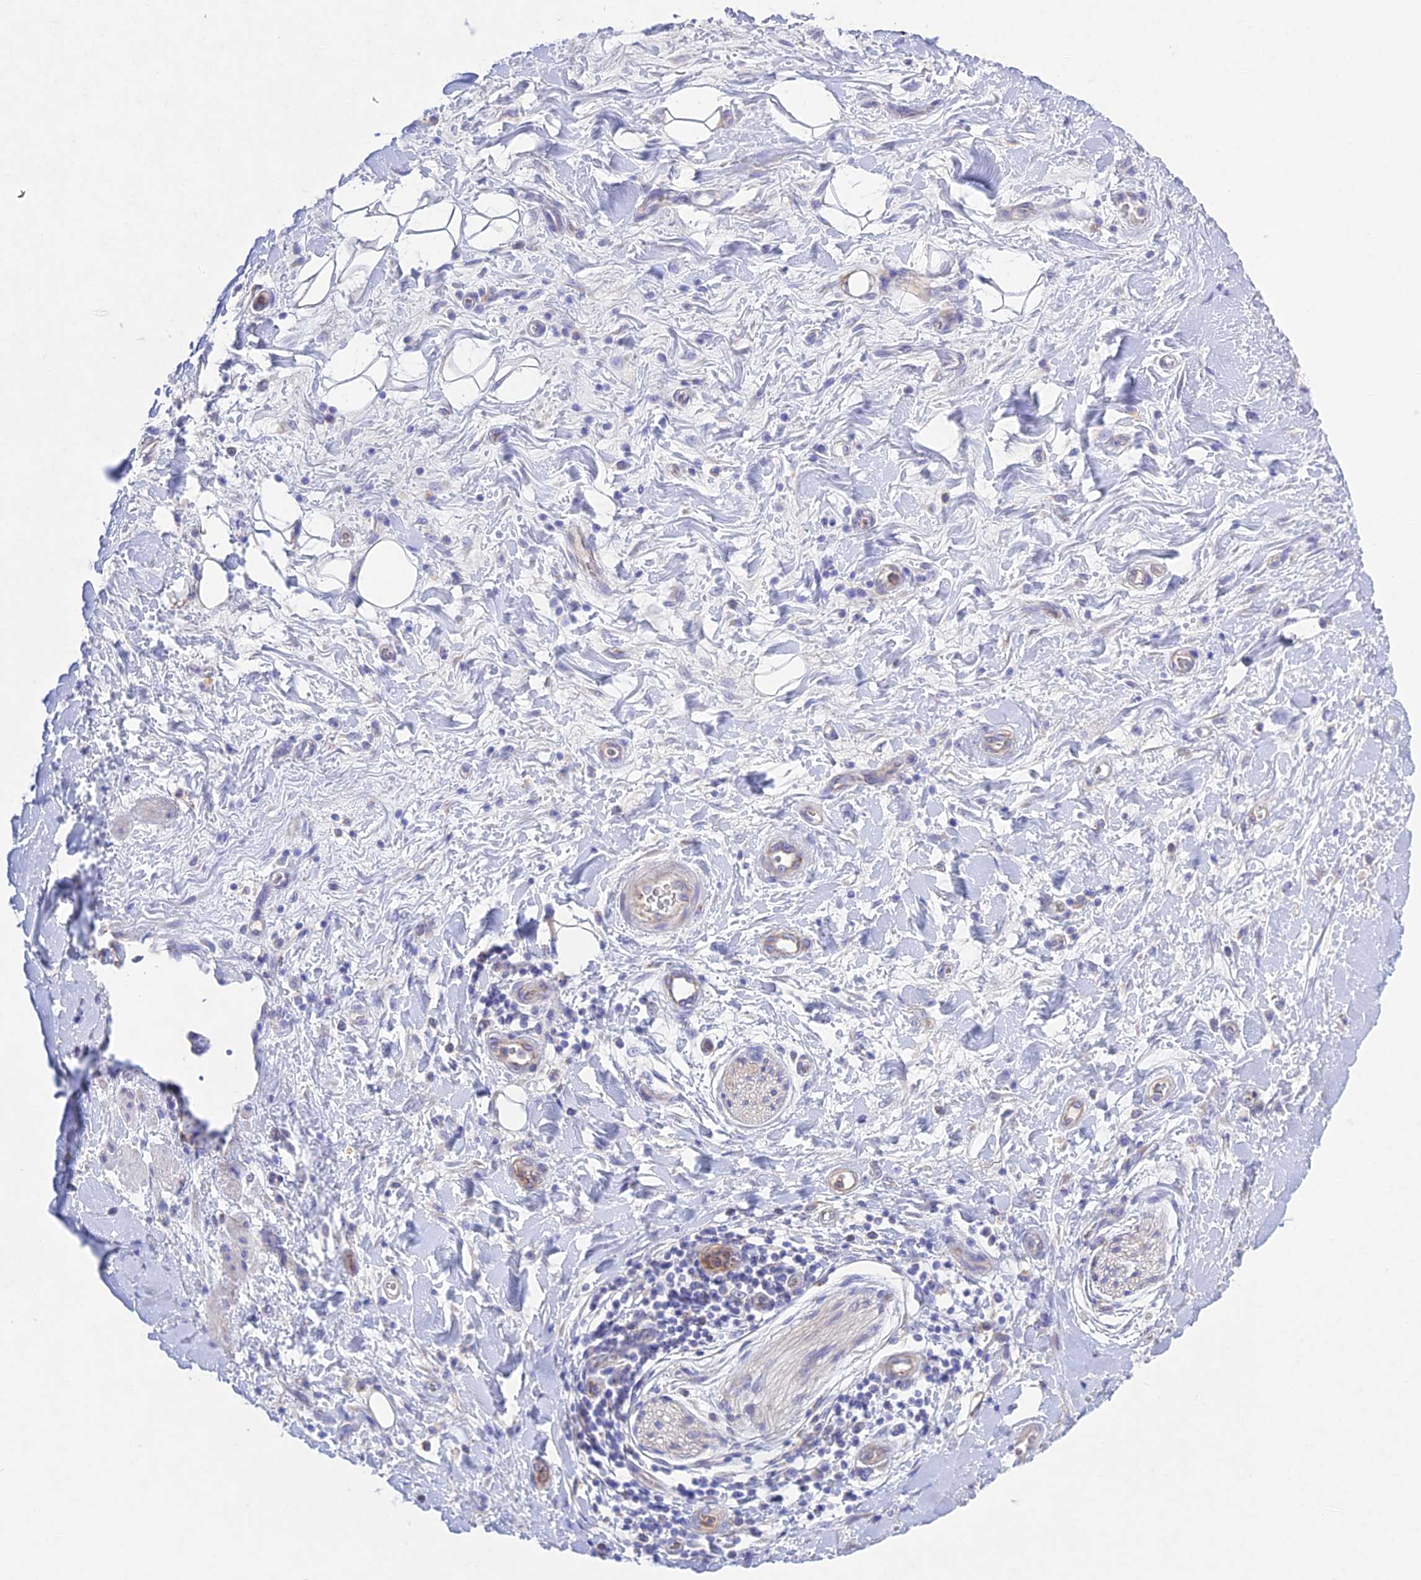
{"staining": {"intensity": "negative", "quantity": "none", "location": "none"}, "tissue": "adipose tissue", "cell_type": "Adipocytes", "image_type": "normal", "snomed": [{"axis": "morphology", "description": "Normal tissue, NOS"}, {"axis": "morphology", "description": "Adenocarcinoma, NOS"}, {"axis": "topography", "description": "Pancreas"}, {"axis": "topography", "description": "Peripheral nerve tissue"}], "caption": "IHC of normal human adipose tissue exhibits no expression in adipocytes.", "gene": "CHSY3", "patient": {"sex": "male", "age": 59}}